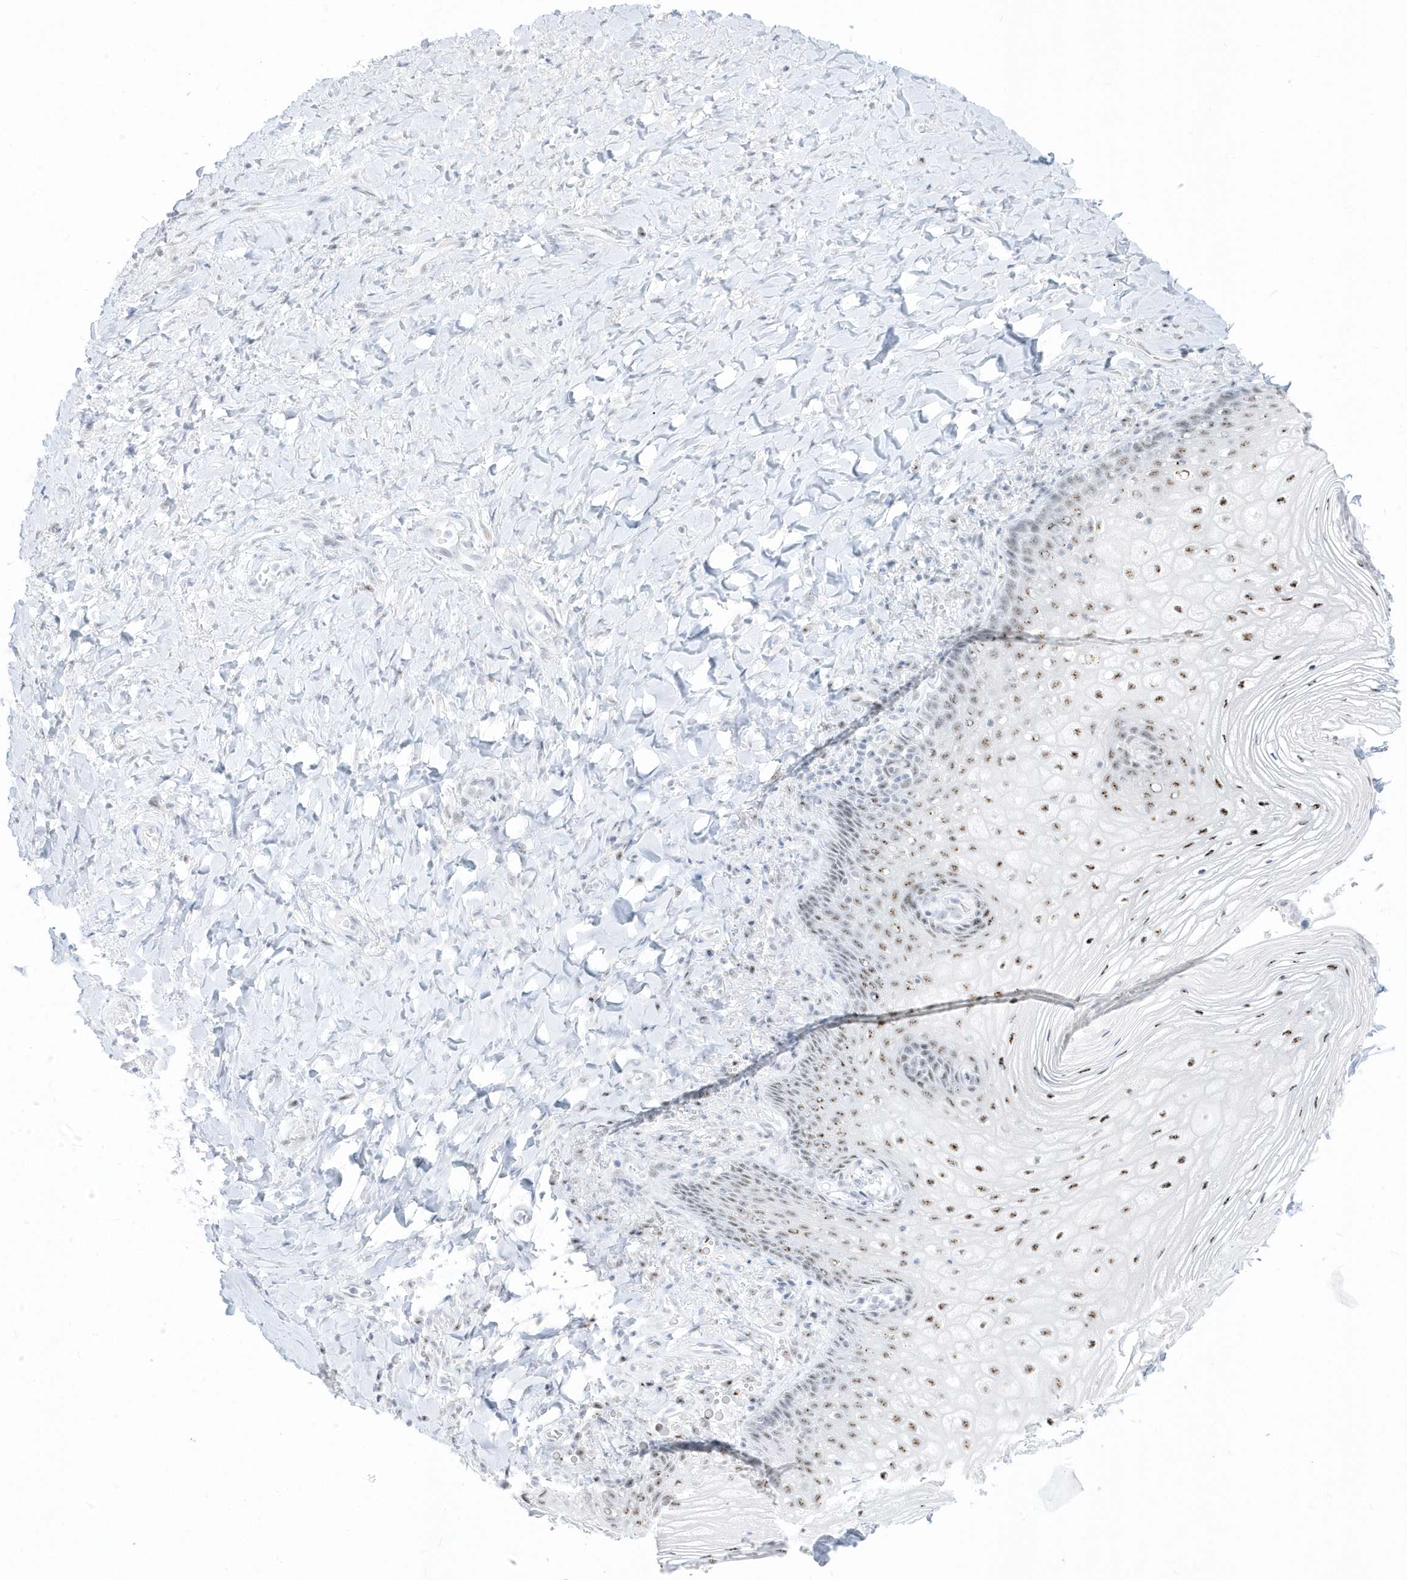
{"staining": {"intensity": "moderate", "quantity": "25%-75%", "location": "nuclear"}, "tissue": "vagina", "cell_type": "Squamous epithelial cells", "image_type": "normal", "snomed": [{"axis": "morphology", "description": "Normal tissue, NOS"}, {"axis": "topography", "description": "Vagina"}], "caption": "An immunohistochemistry histopathology image of unremarkable tissue is shown. Protein staining in brown labels moderate nuclear positivity in vagina within squamous epithelial cells.", "gene": "PLEKHN1", "patient": {"sex": "female", "age": 60}}